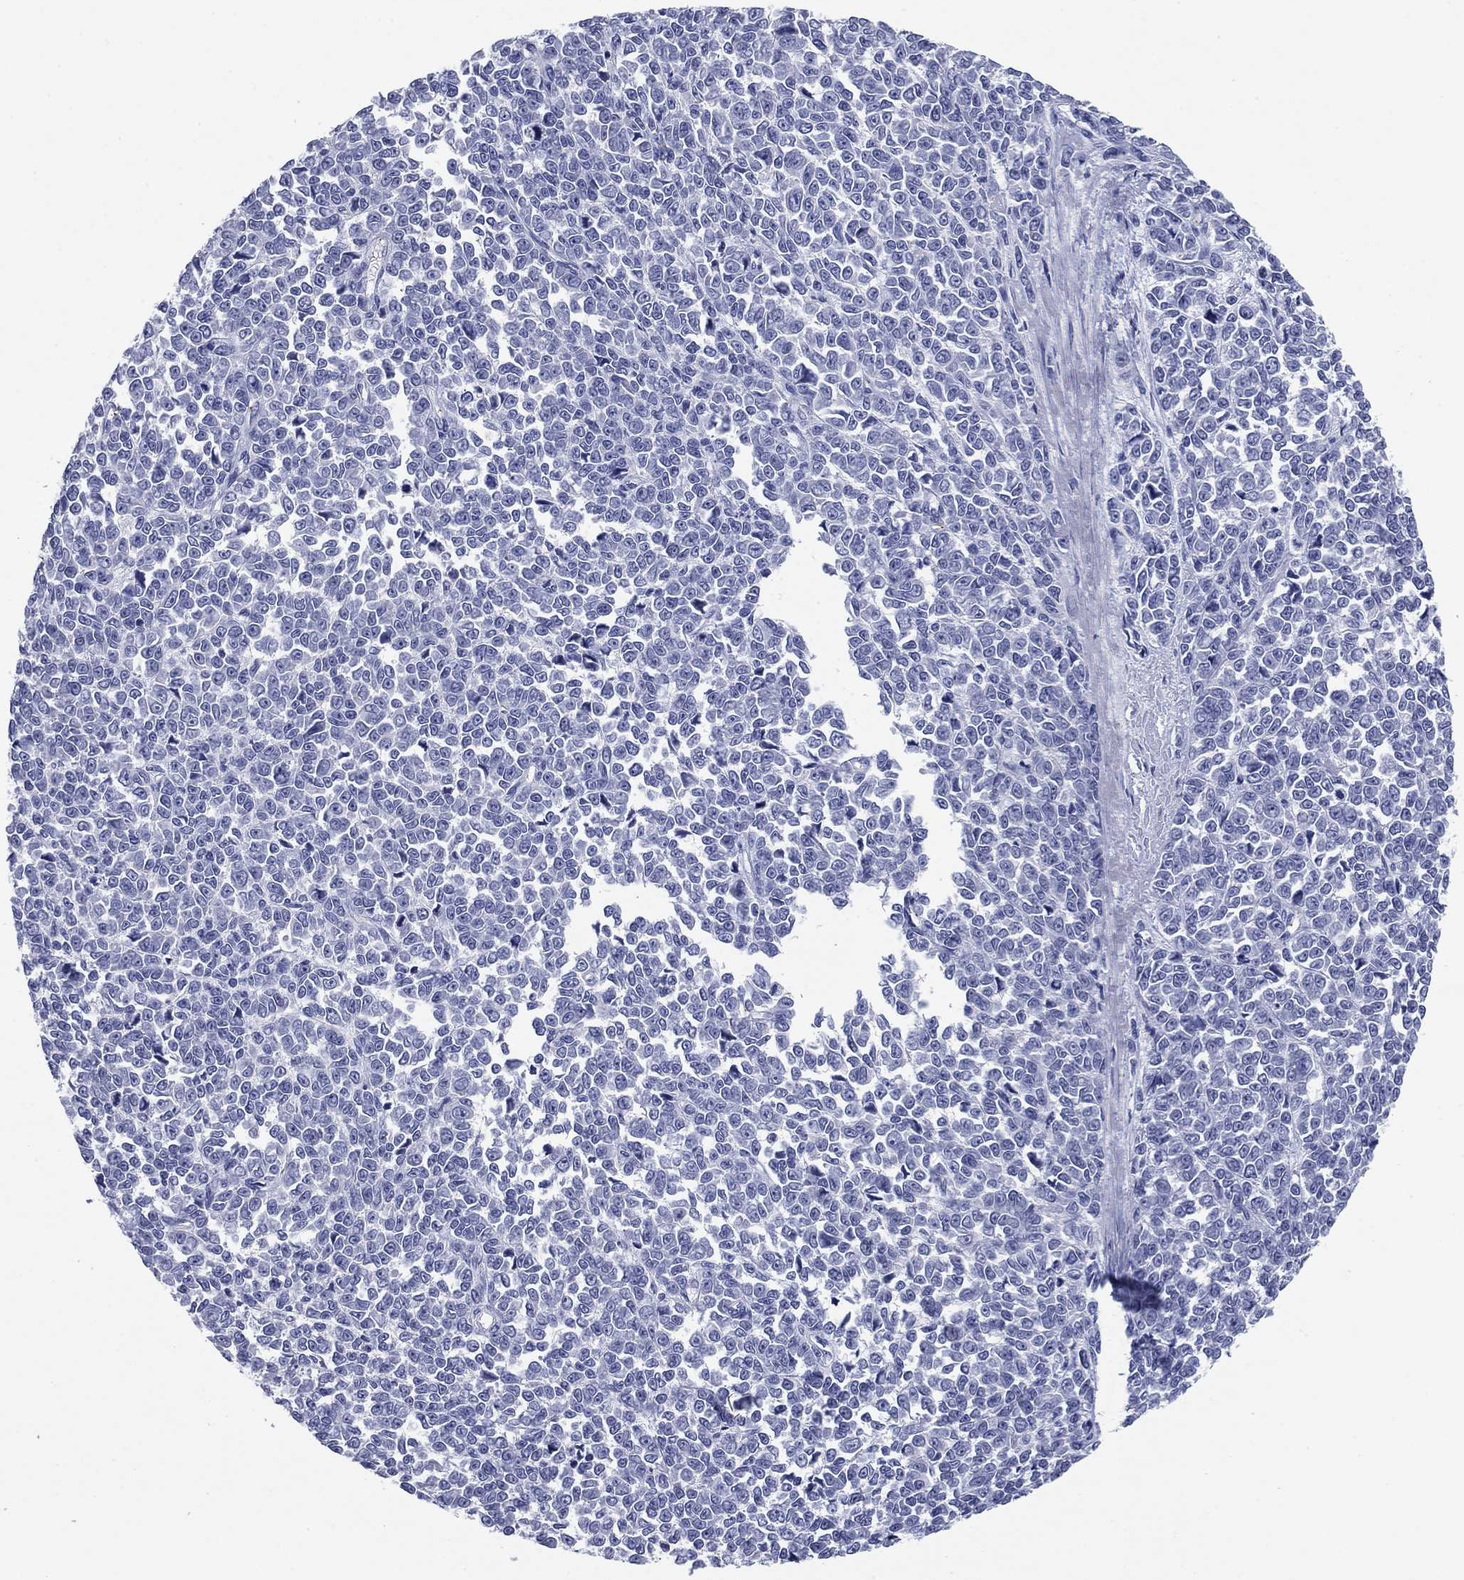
{"staining": {"intensity": "negative", "quantity": "none", "location": "none"}, "tissue": "melanoma", "cell_type": "Tumor cells", "image_type": "cancer", "snomed": [{"axis": "morphology", "description": "Malignant melanoma, NOS"}, {"axis": "topography", "description": "Skin"}], "caption": "Tumor cells show no significant protein positivity in melanoma. Brightfield microscopy of immunohistochemistry stained with DAB (3,3'-diaminobenzidine) (brown) and hematoxylin (blue), captured at high magnification.", "gene": "KCNH1", "patient": {"sex": "female", "age": 95}}